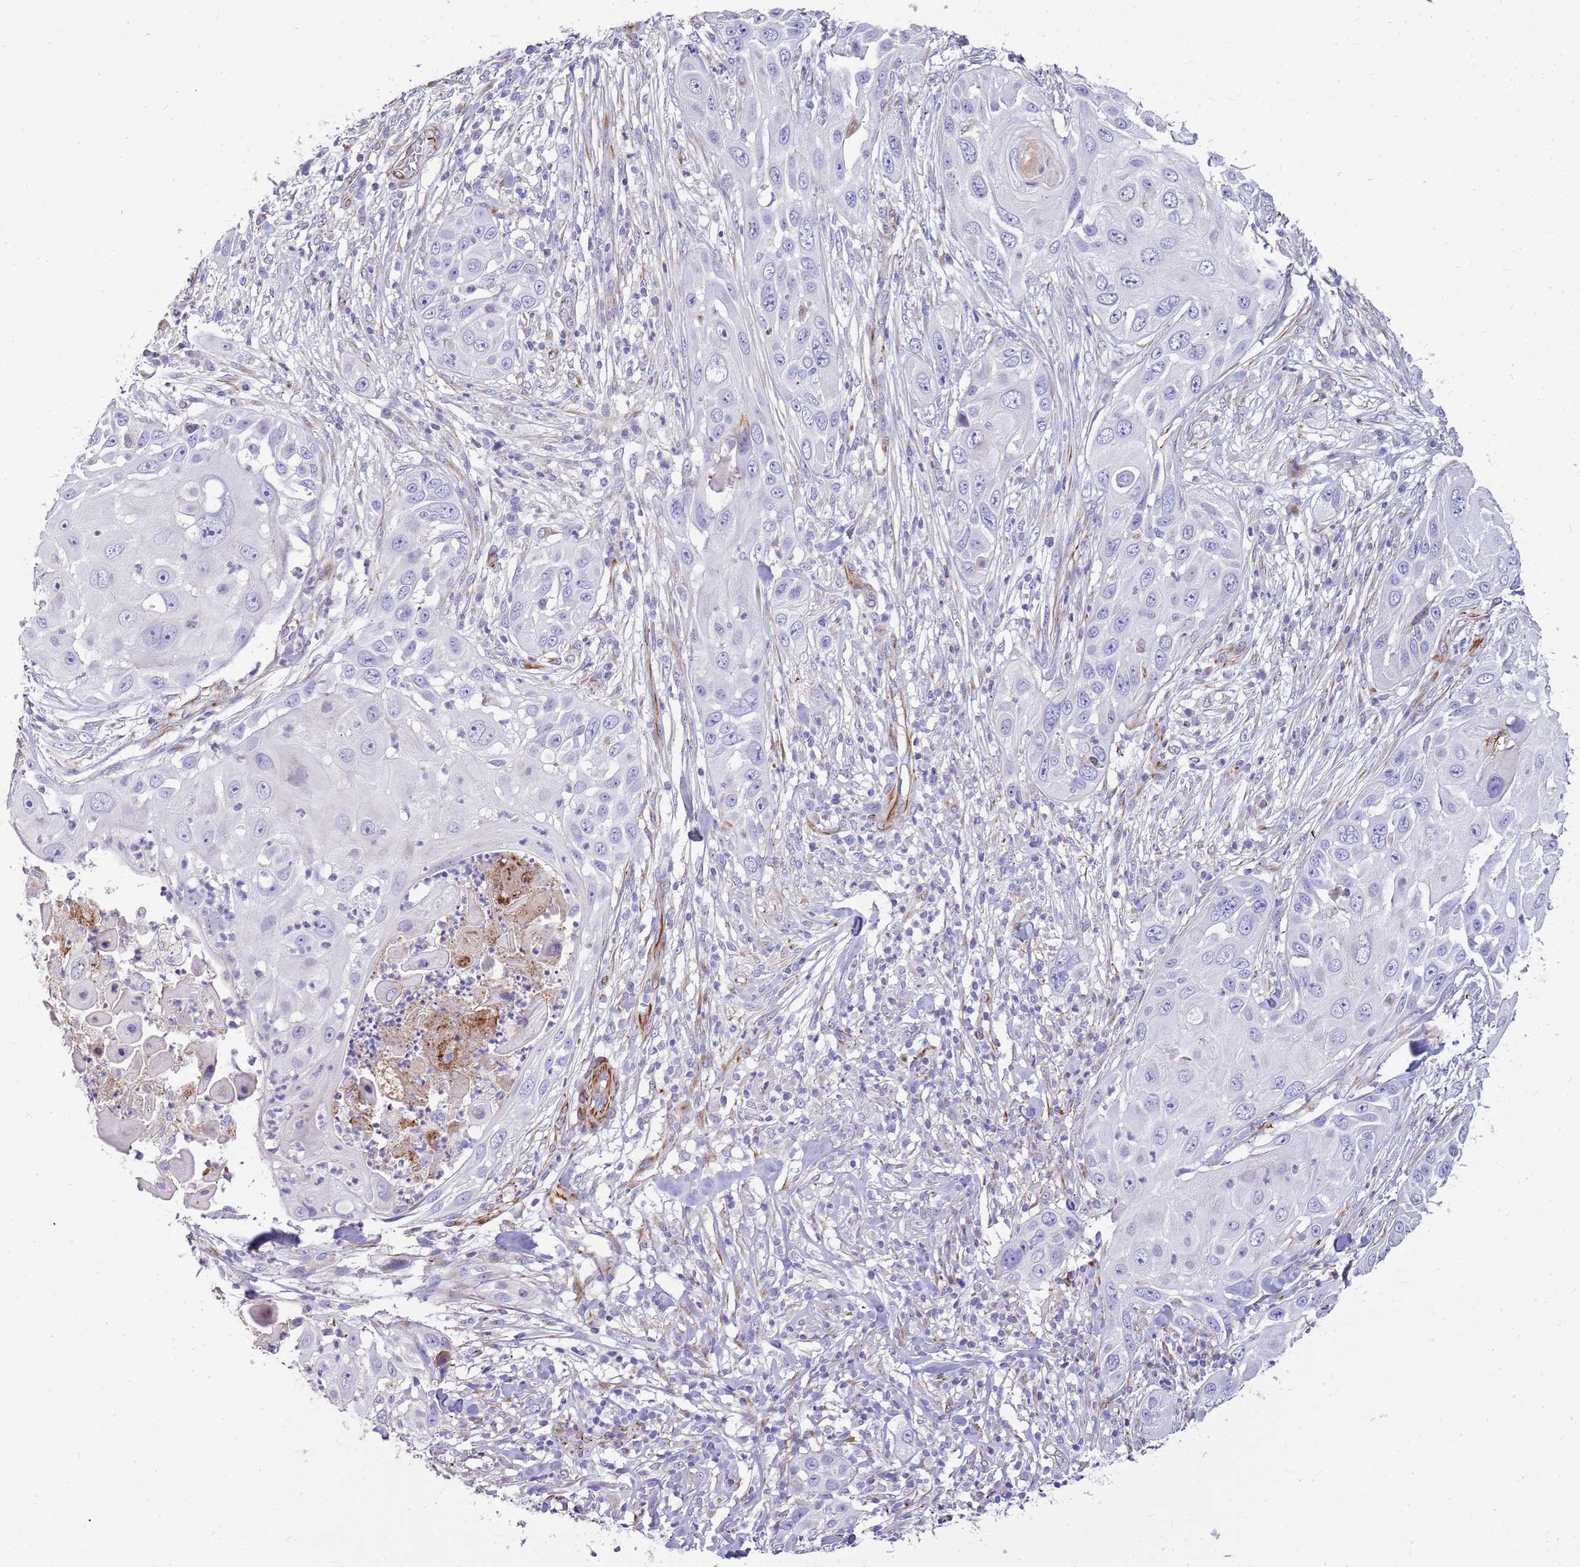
{"staining": {"intensity": "negative", "quantity": "none", "location": "none"}, "tissue": "skin cancer", "cell_type": "Tumor cells", "image_type": "cancer", "snomed": [{"axis": "morphology", "description": "Squamous cell carcinoma, NOS"}, {"axis": "topography", "description": "Skin"}], "caption": "This image is of skin cancer (squamous cell carcinoma) stained with immunohistochemistry (IHC) to label a protein in brown with the nuclei are counter-stained blue. There is no positivity in tumor cells.", "gene": "ZDHHC1", "patient": {"sex": "female", "age": 44}}